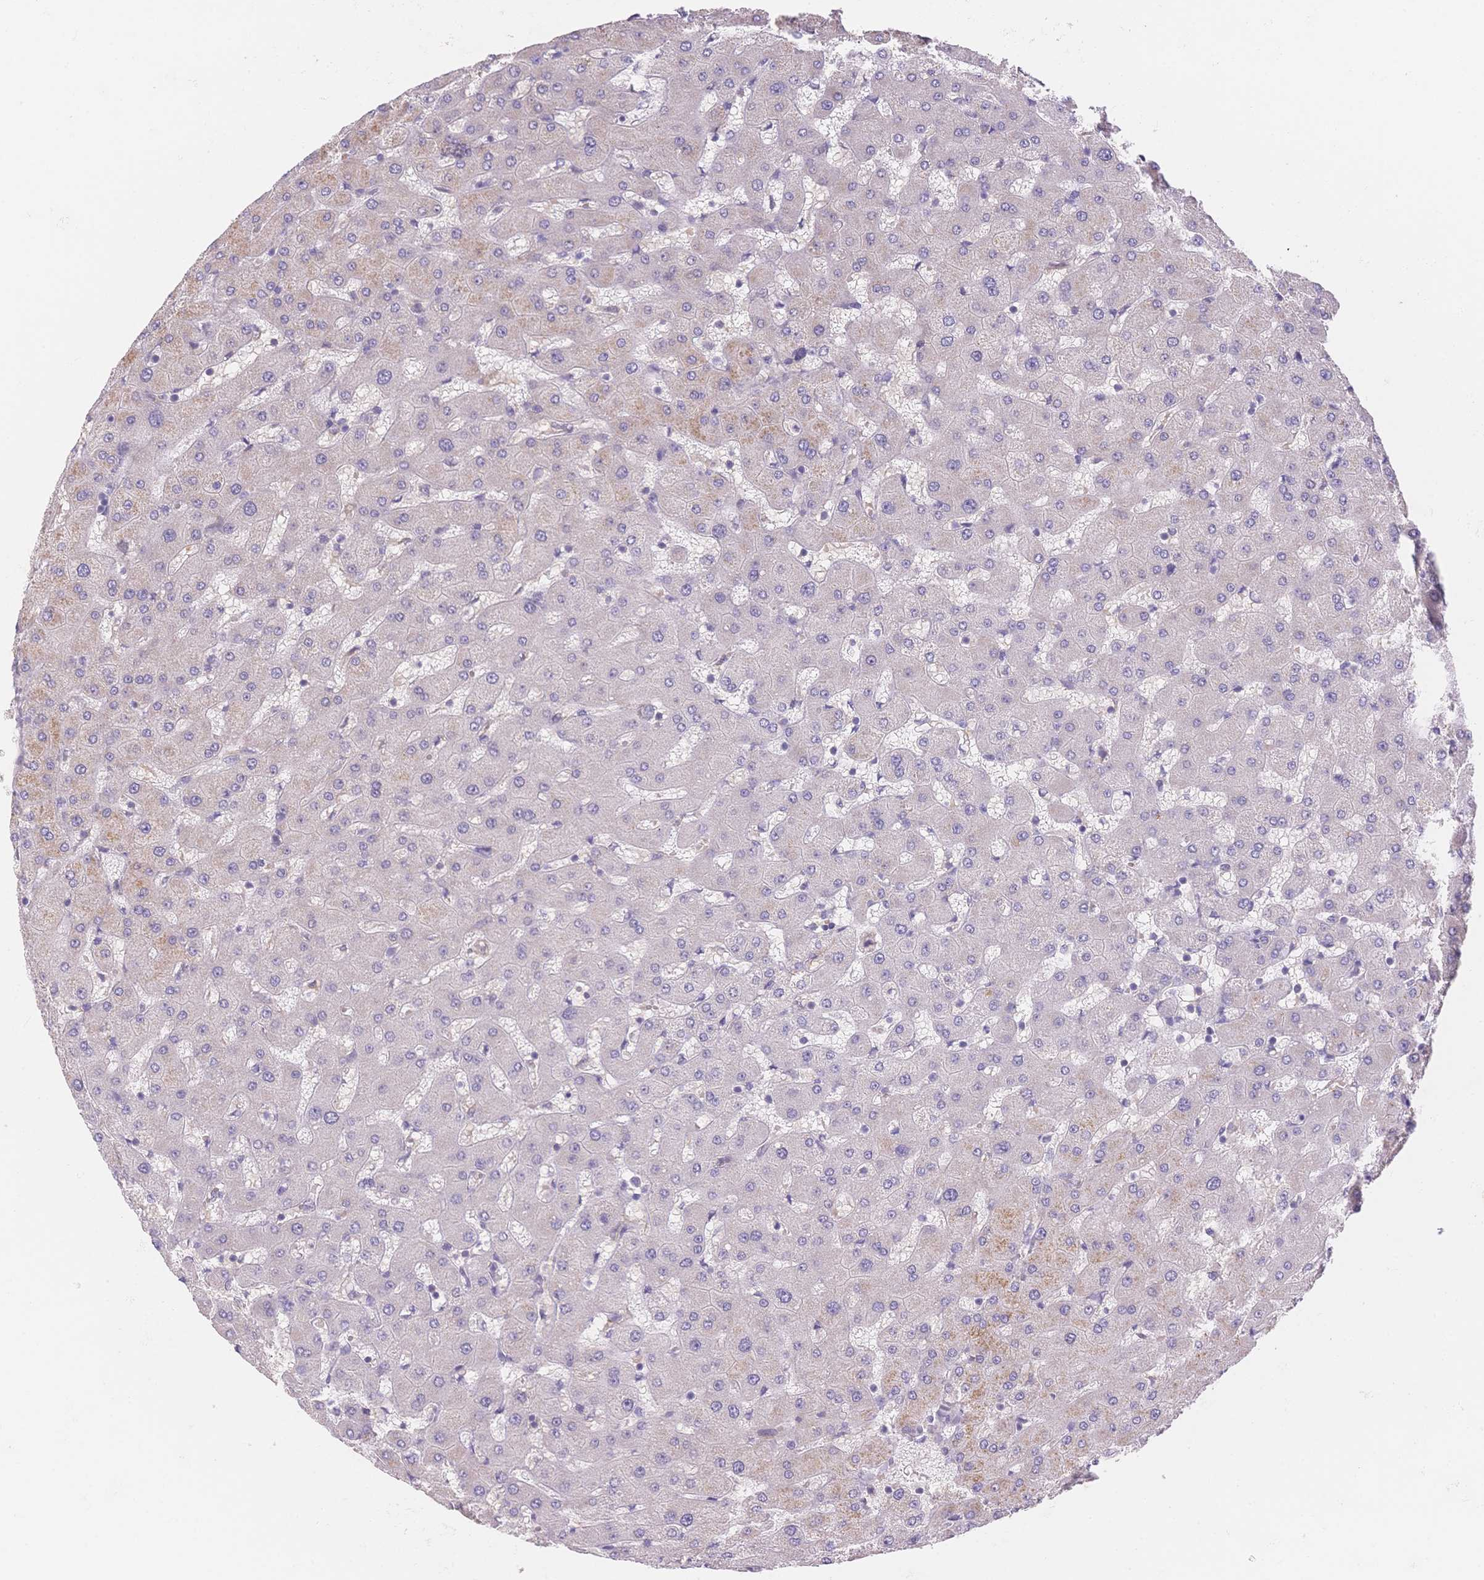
{"staining": {"intensity": "negative", "quantity": "none", "location": "none"}, "tissue": "liver", "cell_type": "Cholangiocytes", "image_type": "normal", "snomed": [{"axis": "morphology", "description": "Normal tissue, NOS"}, {"axis": "topography", "description": "Liver"}], "caption": "Photomicrograph shows no protein staining in cholangiocytes of normal liver.", "gene": "SMYD1", "patient": {"sex": "female", "age": 63}}